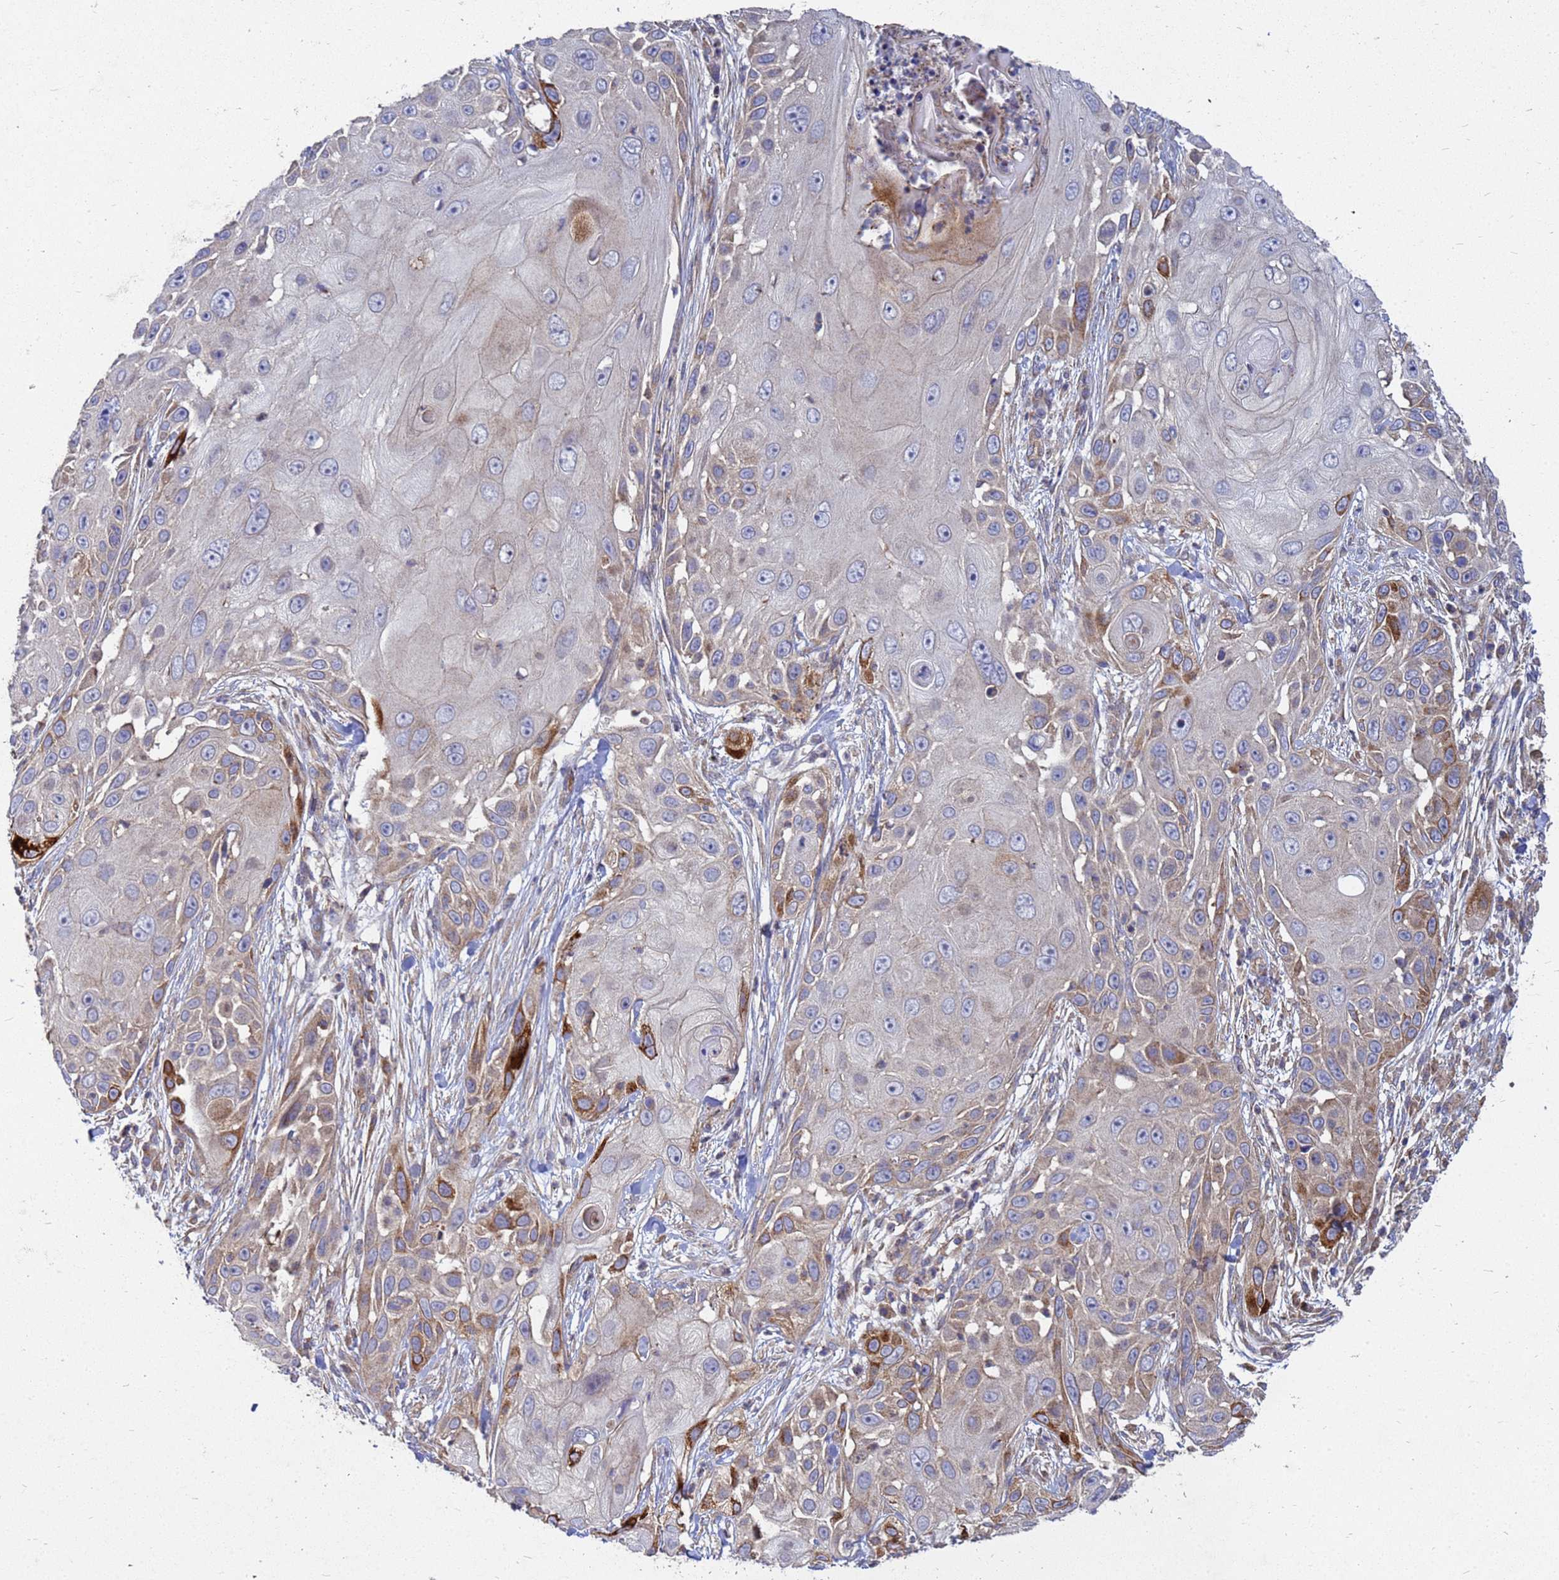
{"staining": {"intensity": "strong", "quantity": "<25%", "location": "cytoplasmic/membranous"}, "tissue": "skin cancer", "cell_type": "Tumor cells", "image_type": "cancer", "snomed": [{"axis": "morphology", "description": "Squamous cell carcinoma, NOS"}, {"axis": "topography", "description": "Skin"}], "caption": "DAB (3,3'-diaminobenzidine) immunohistochemical staining of human skin cancer (squamous cell carcinoma) exhibits strong cytoplasmic/membranous protein expression in approximately <25% of tumor cells.", "gene": "CDC34", "patient": {"sex": "female", "age": 44}}